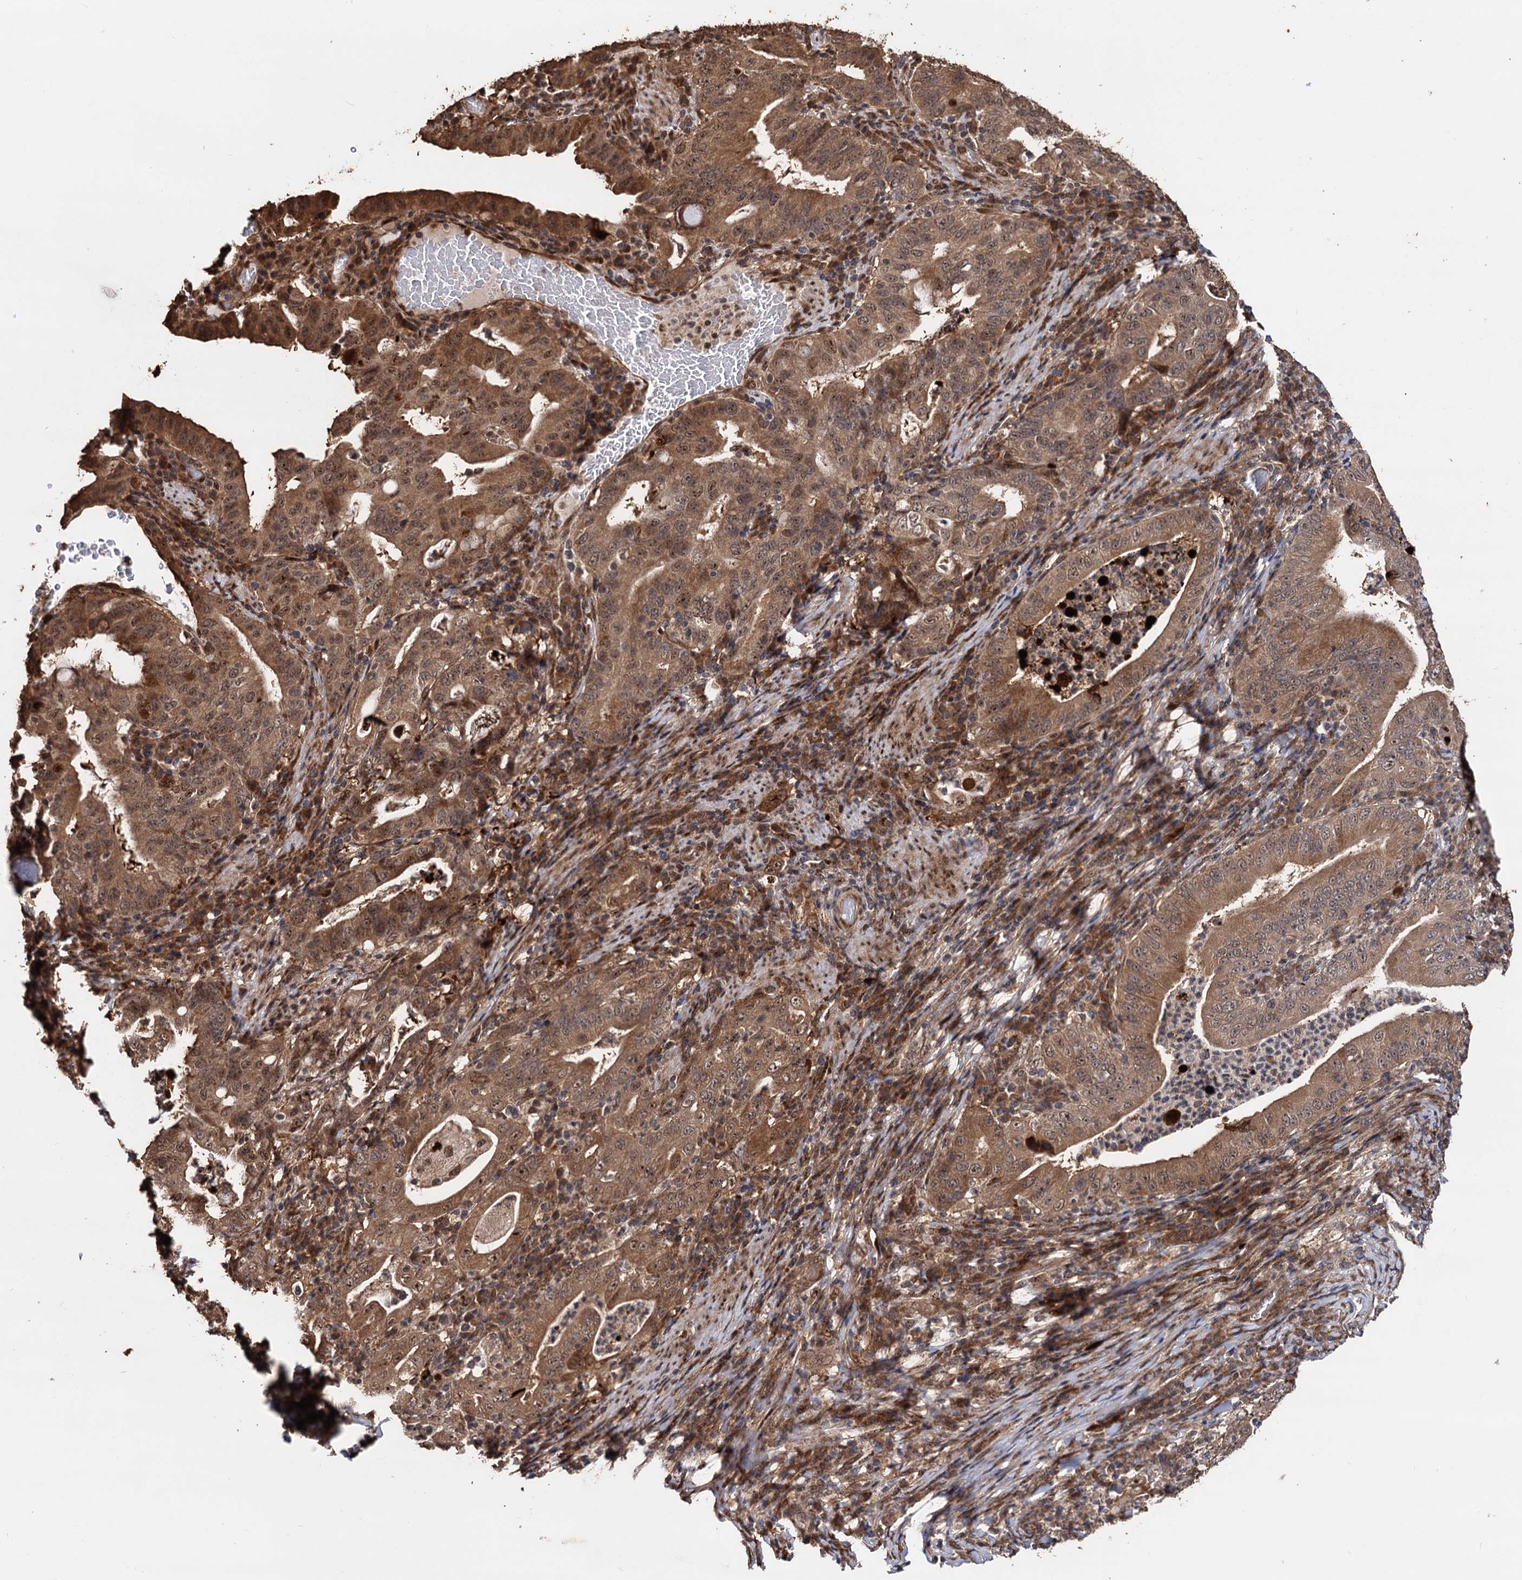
{"staining": {"intensity": "moderate", "quantity": ">75%", "location": "cytoplasmic/membranous"}, "tissue": "stomach cancer", "cell_type": "Tumor cells", "image_type": "cancer", "snomed": [{"axis": "morphology", "description": "Normal tissue, NOS"}, {"axis": "morphology", "description": "Adenocarcinoma, NOS"}, {"axis": "topography", "description": "Esophagus"}, {"axis": "topography", "description": "Stomach, upper"}, {"axis": "topography", "description": "Peripheral nerve tissue"}], "caption": "IHC (DAB) staining of human stomach cancer displays moderate cytoplasmic/membranous protein staining in approximately >75% of tumor cells. (Brightfield microscopy of DAB IHC at high magnification).", "gene": "PIGB", "patient": {"sex": "male", "age": 62}}